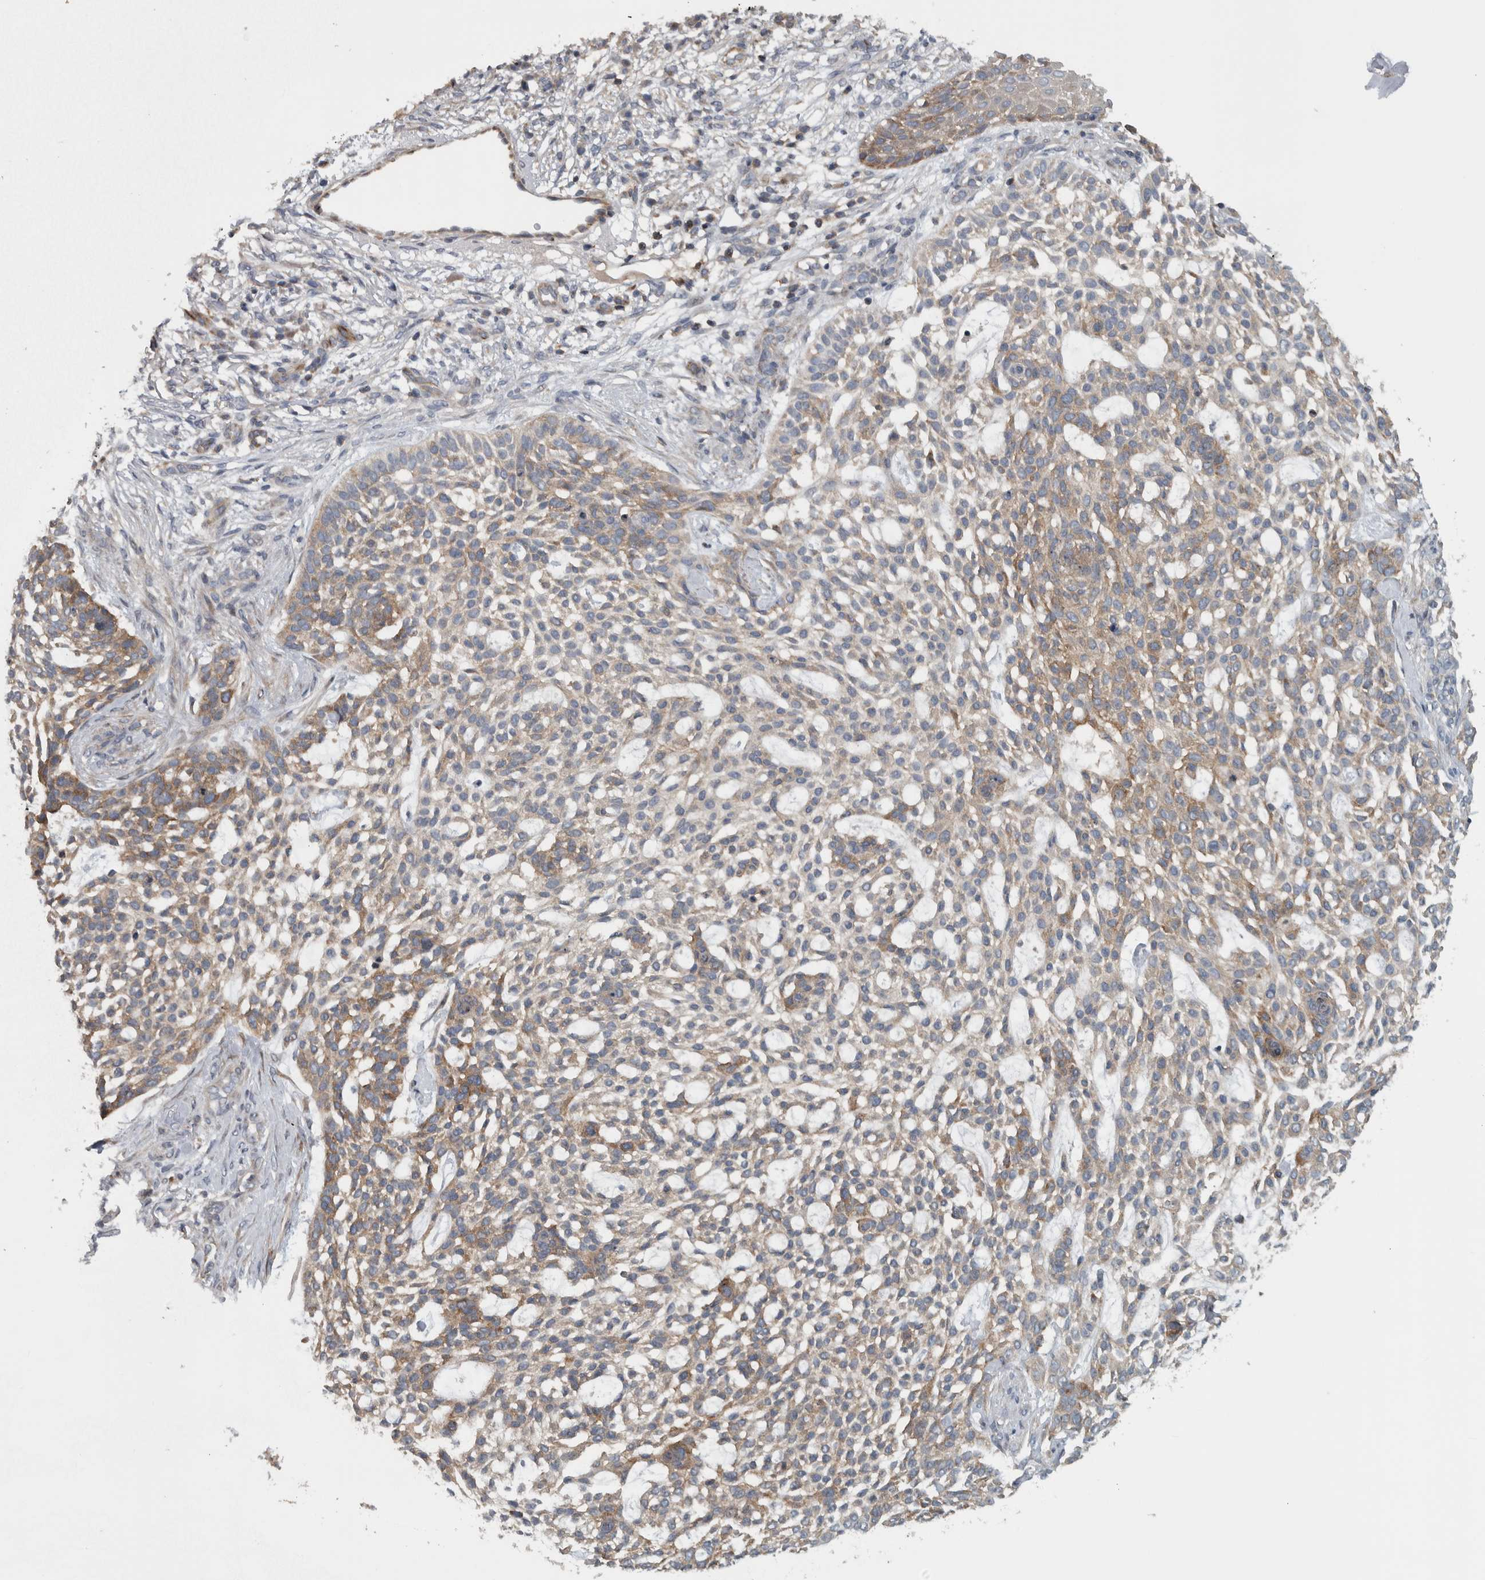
{"staining": {"intensity": "weak", "quantity": ">75%", "location": "cytoplasmic/membranous"}, "tissue": "skin cancer", "cell_type": "Tumor cells", "image_type": "cancer", "snomed": [{"axis": "morphology", "description": "Basal cell carcinoma"}, {"axis": "topography", "description": "Skin"}], "caption": "Weak cytoplasmic/membranous expression is identified in approximately >75% of tumor cells in skin cancer. Immunohistochemistry (ihc) stains the protein in brown and the nuclei are stained blue.", "gene": "BAIAP2L1", "patient": {"sex": "female", "age": 64}}